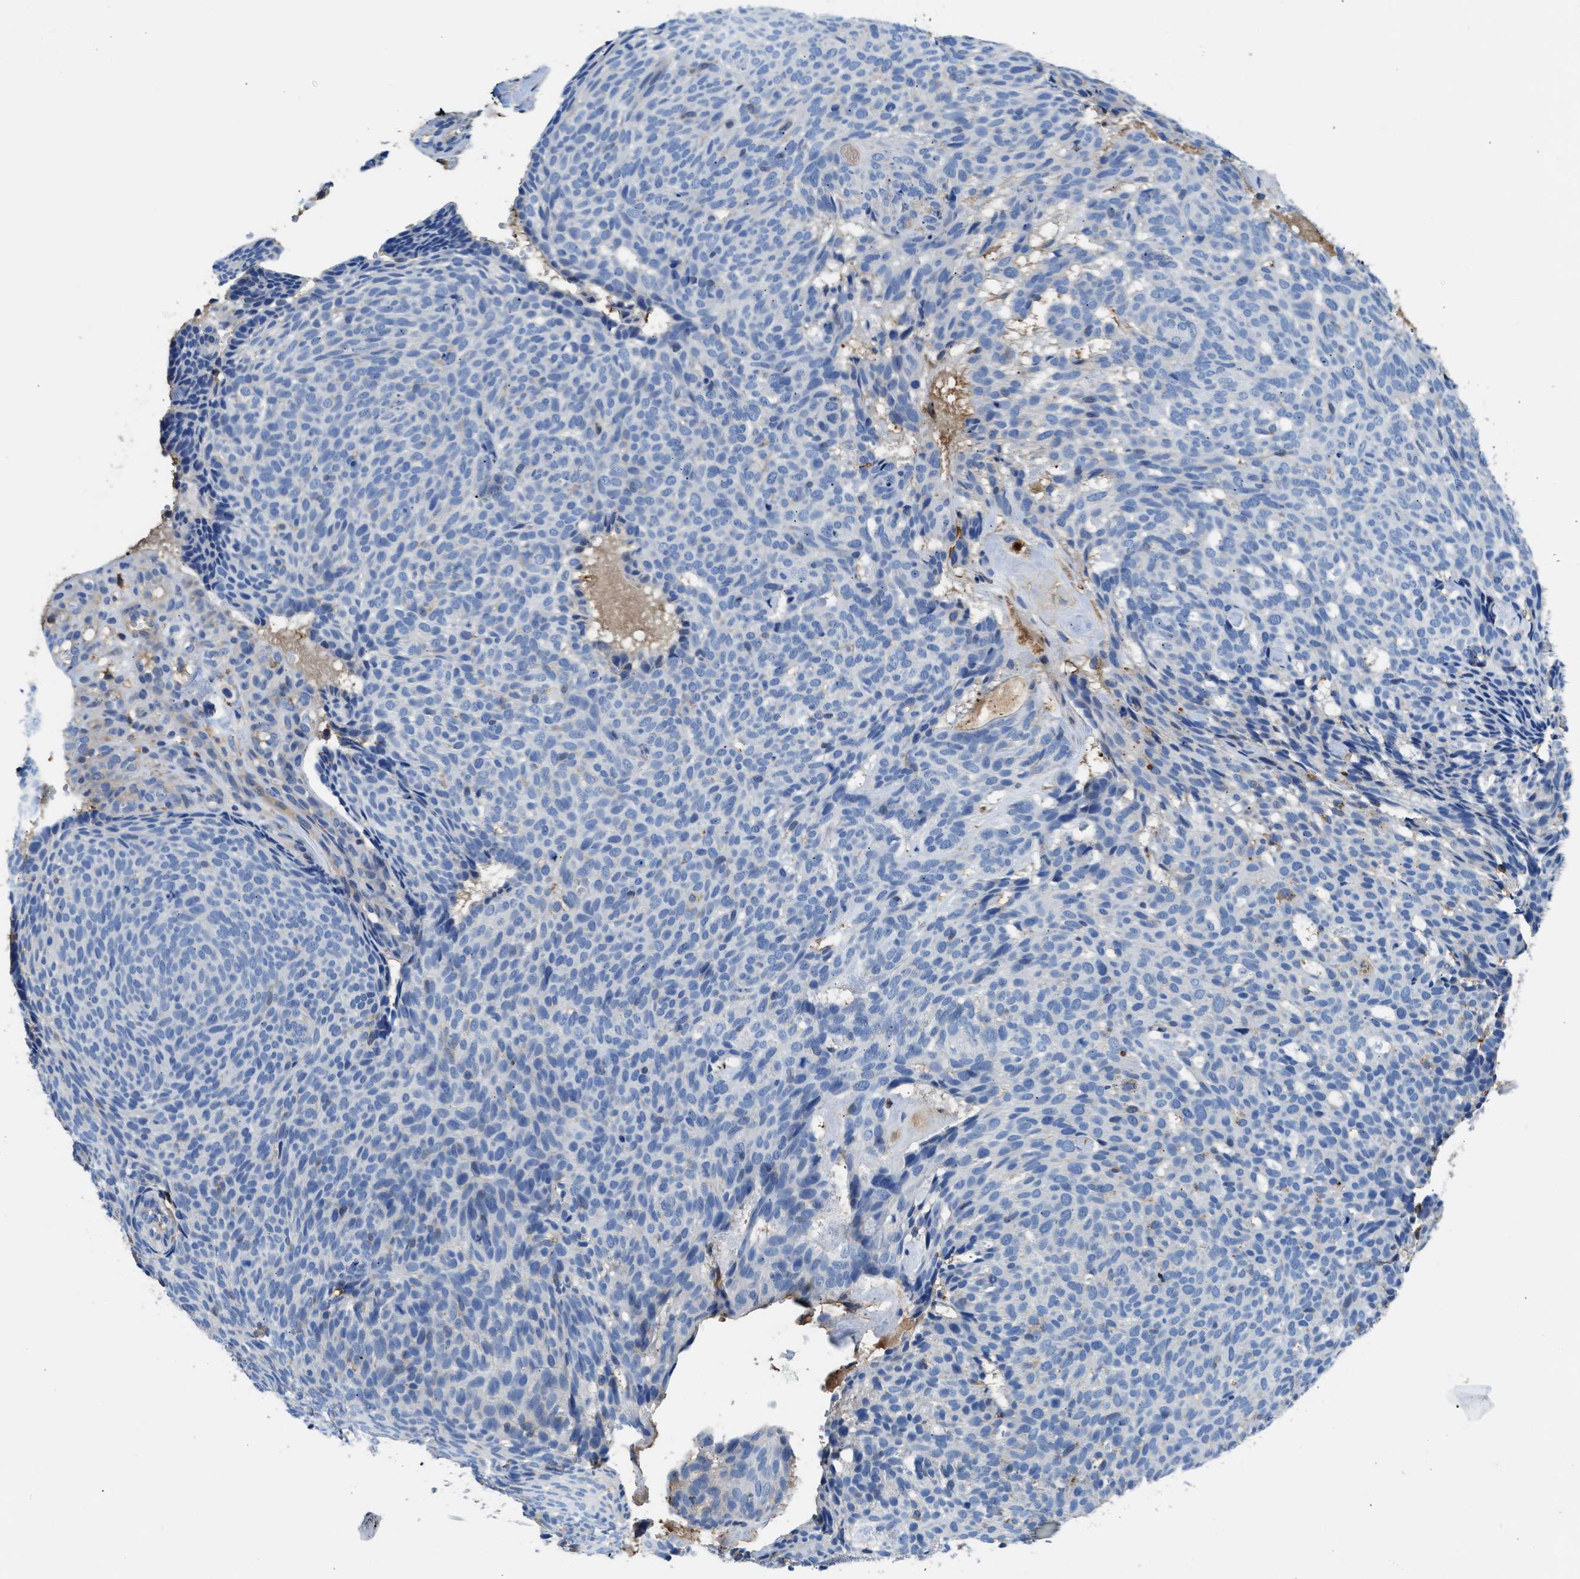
{"staining": {"intensity": "negative", "quantity": "none", "location": "none"}, "tissue": "skin cancer", "cell_type": "Tumor cells", "image_type": "cancer", "snomed": [{"axis": "morphology", "description": "Basal cell carcinoma"}, {"axis": "topography", "description": "Skin"}], "caption": "A high-resolution image shows immunohistochemistry staining of skin cancer, which reveals no significant positivity in tumor cells.", "gene": "KCNQ4", "patient": {"sex": "male", "age": 61}}